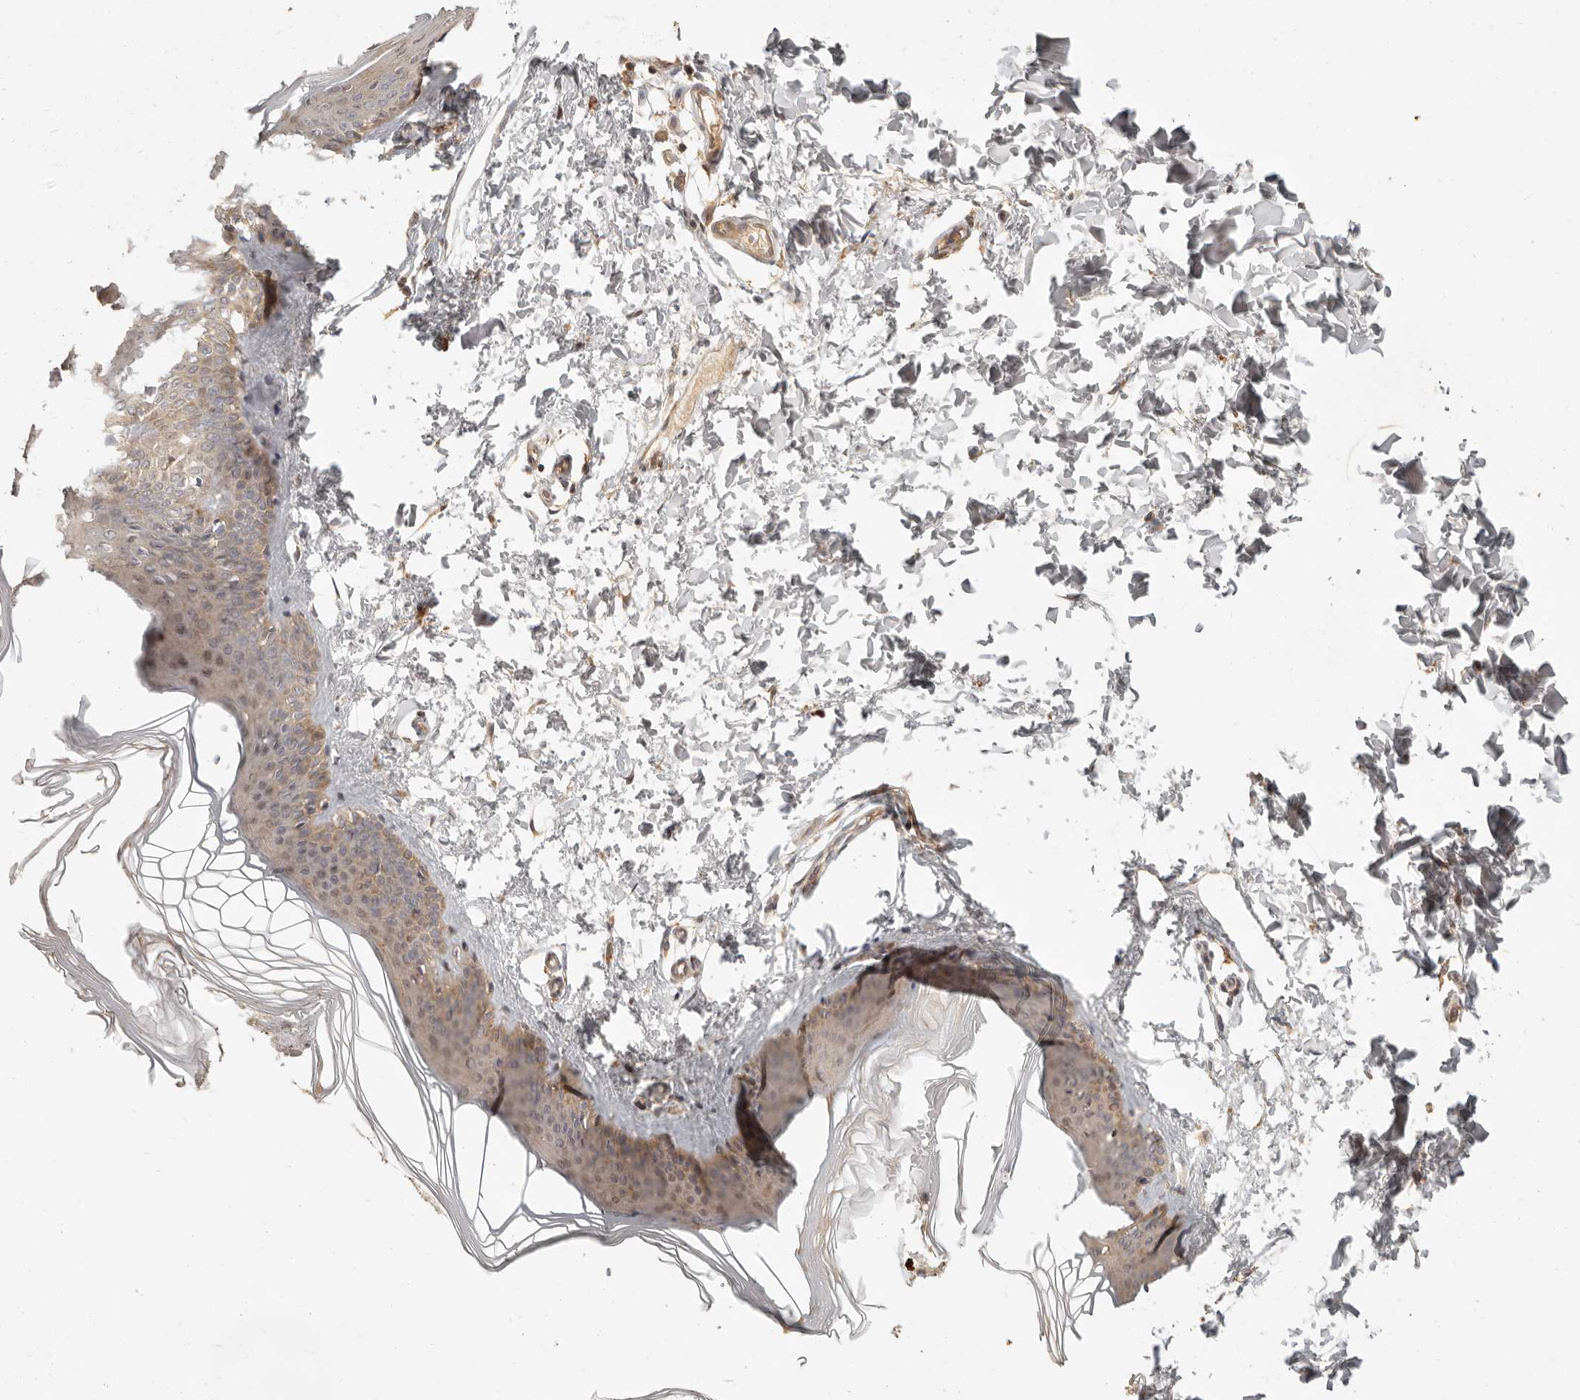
{"staining": {"intensity": "weak", "quantity": ">75%", "location": "cytoplasmic/membranous"}, "tissue": "skin", "cell_type": "Fibroblasts", "image_type": "normal", "snomed": [{"axis": "morphology", "description": "Normal tissue, NOS"}, {"axis": "topography", "description": "Skin"}], "caption": "A brown stain highlights weak cytoplasmic/membranous expression of a protein in fibroblasts of benign skin. Using DAB (3,3'-diaminobenzidine) (brown) and hematoxylin (blue) stains, captured at high magnification using brightfield microscopy.", "gene": "VIPR1", "patient": {"sex": "female", "age": 27}}